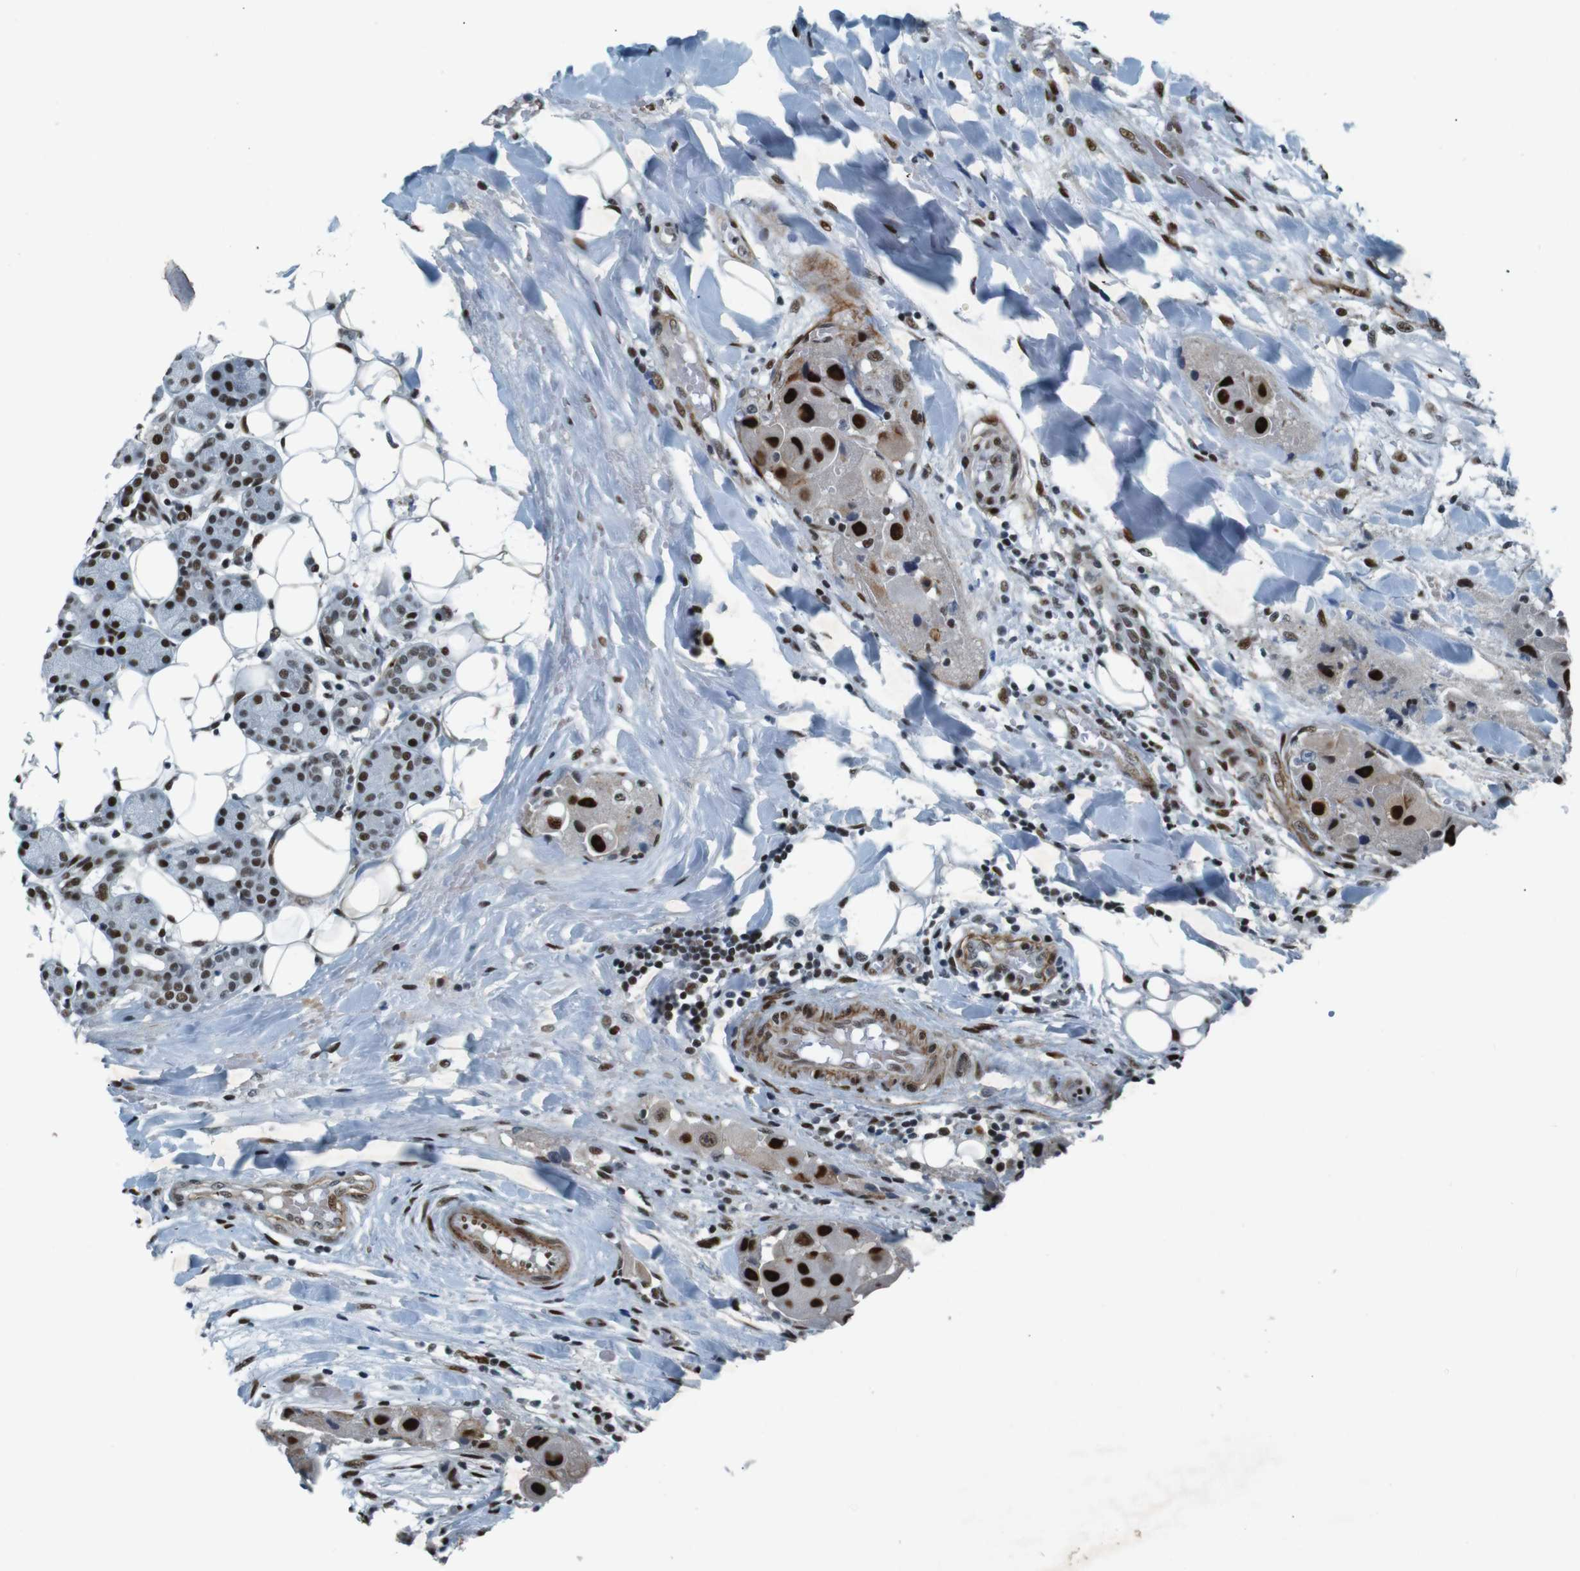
{"staining": {"intensity": "strong", "quantity": ">75%", "location": "nuclear"}, "tissue": "head and neck cancer", "cell_type": "Tumor cells", "image_type": "cancer", "snomed": [{"axis": "morphology", "description": "Normal tissue, NOS"}, {"axis": "morphology", "description": "Adenocarcinoma, NOS"}, {"axis": "topography", "description": "Salivary gland"}, {"axis": "topography", "description": "Head-Neck"}], "caption": "An immunohistochemistry photomicrograph of neoplastic tissue is shown. Protein staining in brown shows strong nuclear positivity in head and neck cancer within tumor cells.", "gene": "HEXIM1", "patient": {"sex": "male", "age": 80}}